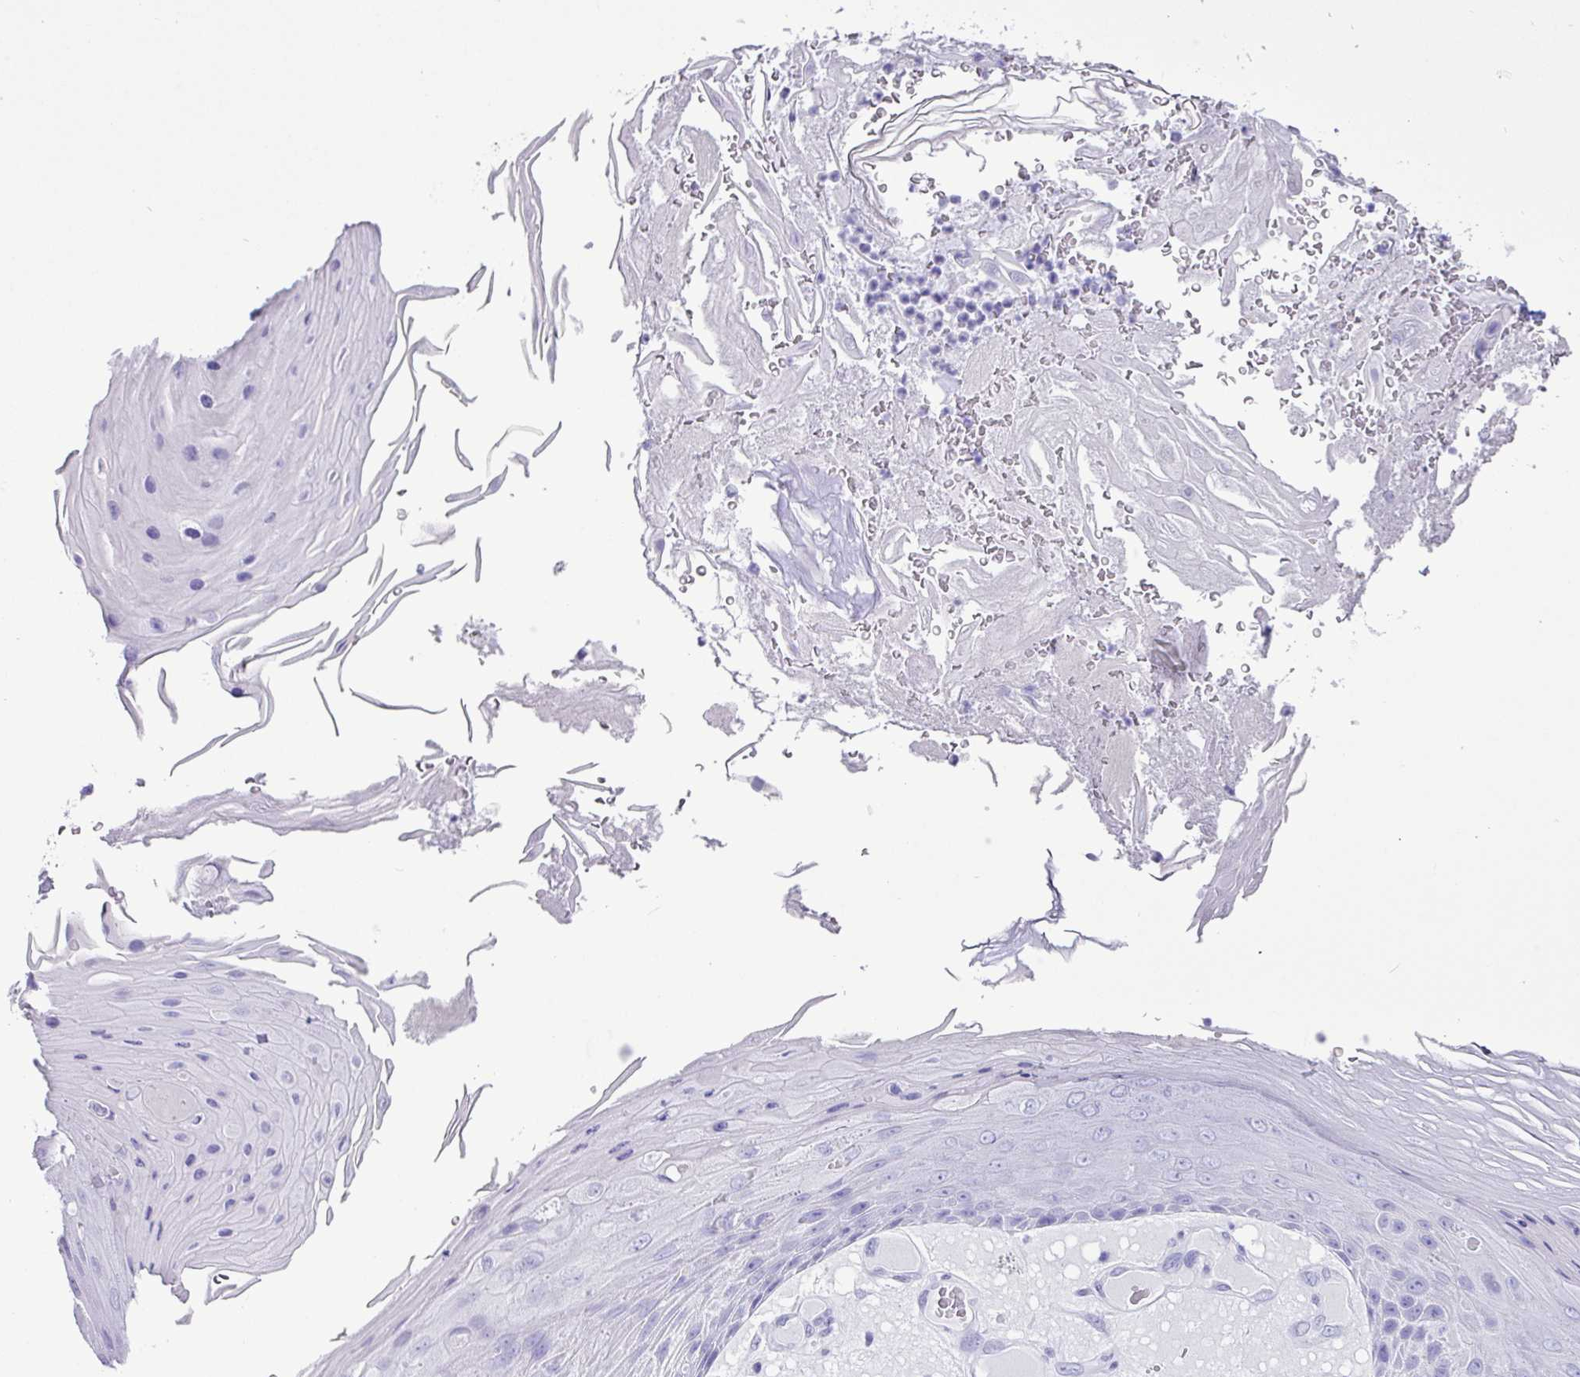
{"staining": {"intensity": "negative", "quantity": "none", "location": "none"}, "tissue": "skin cancer", "cell_type": "Tumor cells", "image_type": "cancer", "snomed": [{"axis": "morphology", "description": "Squamous cell carcinoma, NOS"}, {"axis": "topography", "description": "Skin"}], "caption": "High power microscopy histopathology image of an immunohistochemistry micrograph of skin squamous cell carcinoma, revealing no significant positivity in tumor cells. (Brightfield microscopy of DAB IHC at high magnification).", "gene": "CKMT2", "patient": {"sex": "female", "age": 88}}